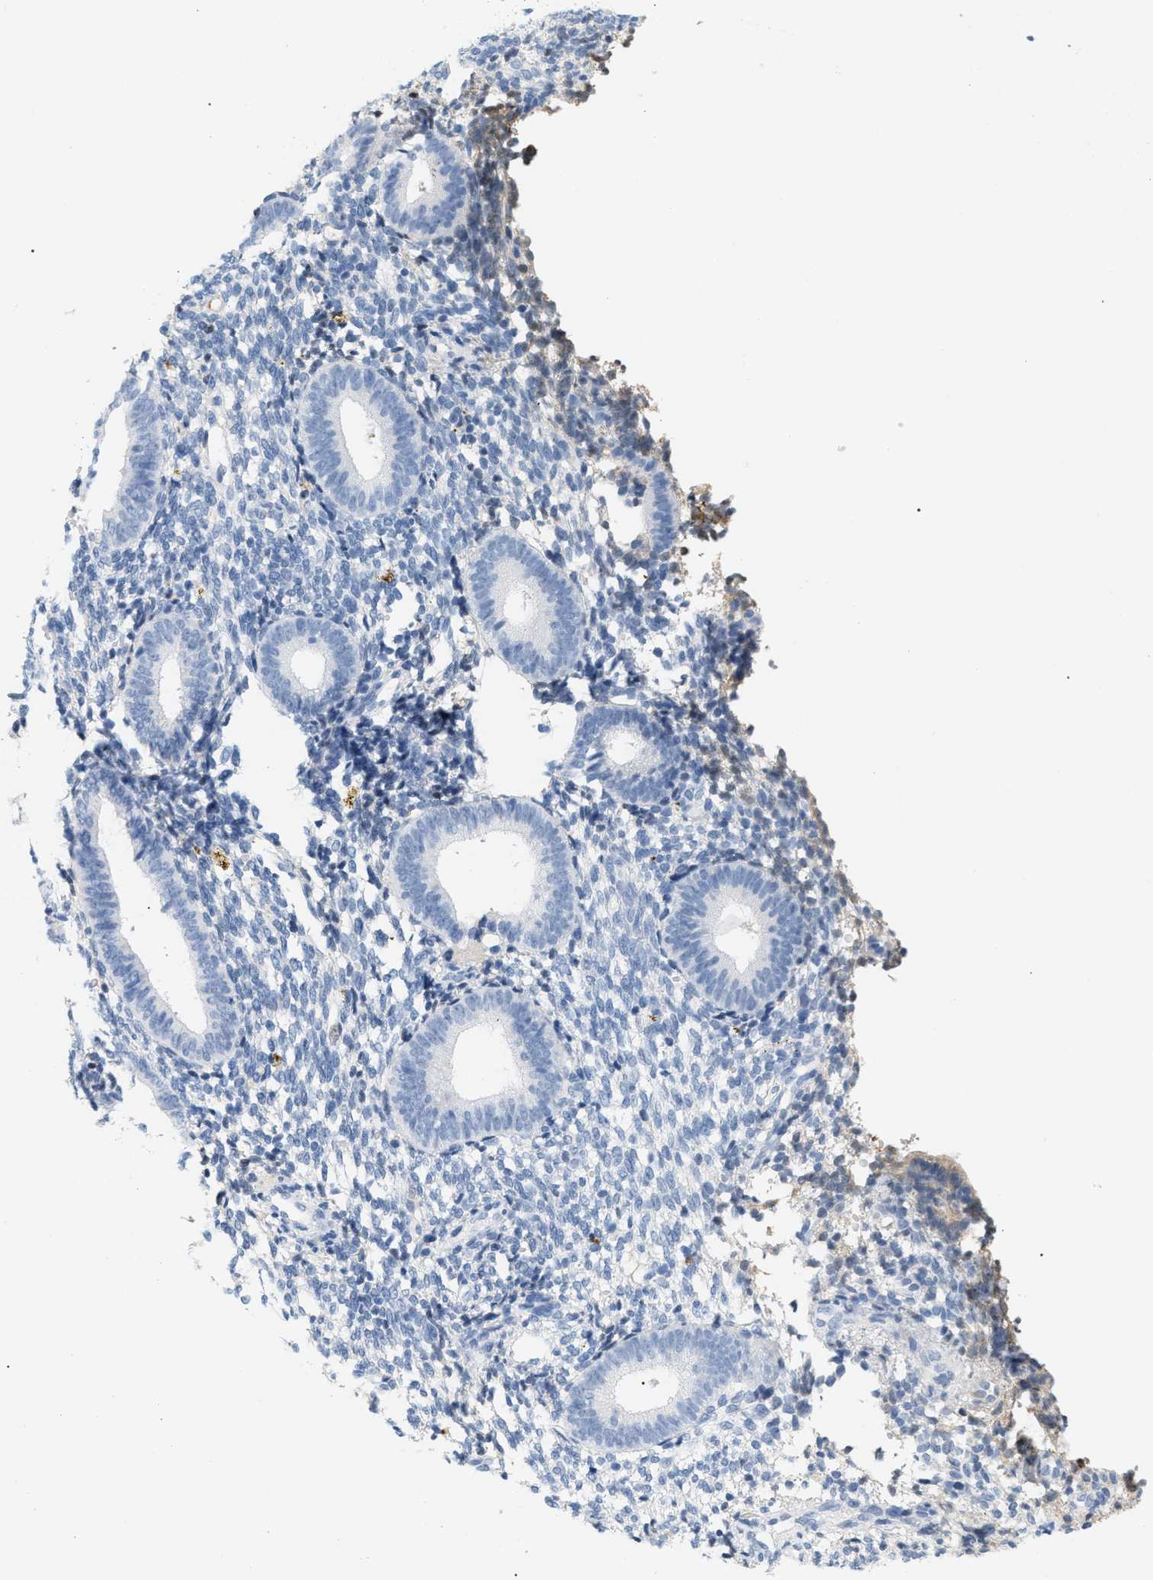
{"staining": {"intensity": "negative", "quantity": "none", "location": "none"}, "tissue": "endometrium", "cell_type": "Cells in endometrial stroma", "image_type": "normal", "snomed": [{"axis": "morphology", "description": "Normal tissue, NOS"}, {"axis": "topography", "description": "Uterus"}, {"axis": "topography", "description": "Endometrium"}], "caption": "High power microscopy photomicrograph of an immunohistochemistry photomicrograph of normal endometrium, revealing no significant positivity in cells in endometrial stroma. (Brightfield microscopy of DAB (3,3'-diaminobenzidine) immunohistochemistry (IHC) at high magnification).", "gene": "CFH", "patient": {"sex": "female", "age": 33}}